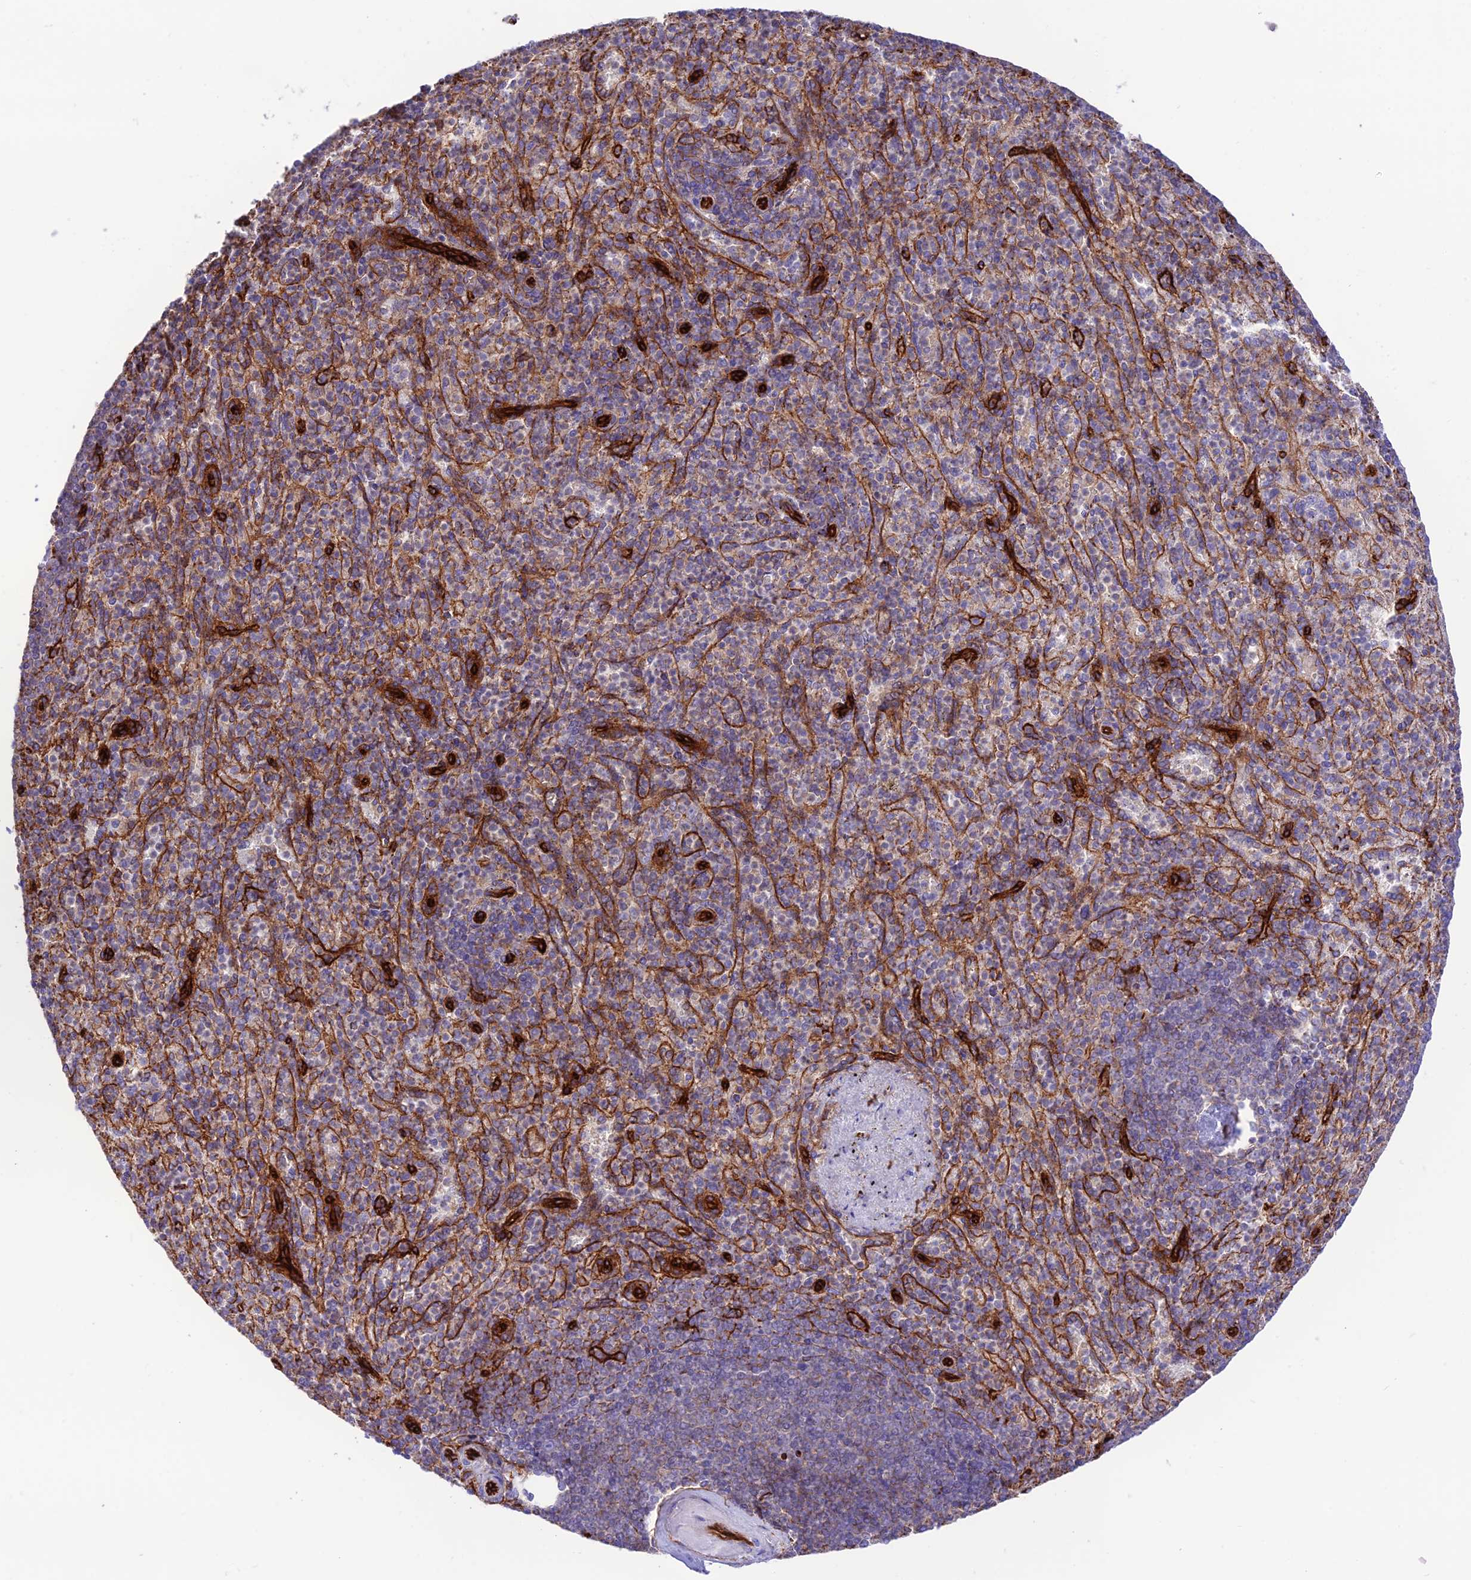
{"staining": {"intensity": "weak", "quantity": "<25%", "location": "cytoplasmic/membranous"}, "tissue": "spleen", "cell_type": "Cells in red pulp", "image_type": "normal", "snomed": [{"axis": "morphology", "description": "Normal tissue, NOS"}, {"axis": "topography", "description": "Spleen"}], "caption": "Immunohistochemistry (IHC) of benign spleen demonstrates no staining in cells in red pulp. Brightfield microscopy of immunohistochemistry stained with DAB (brown) and hematoxylin (blue), captured at high magnification.", "gene": "YPEL5", "patient": {"sex": "female", "age": 74}}